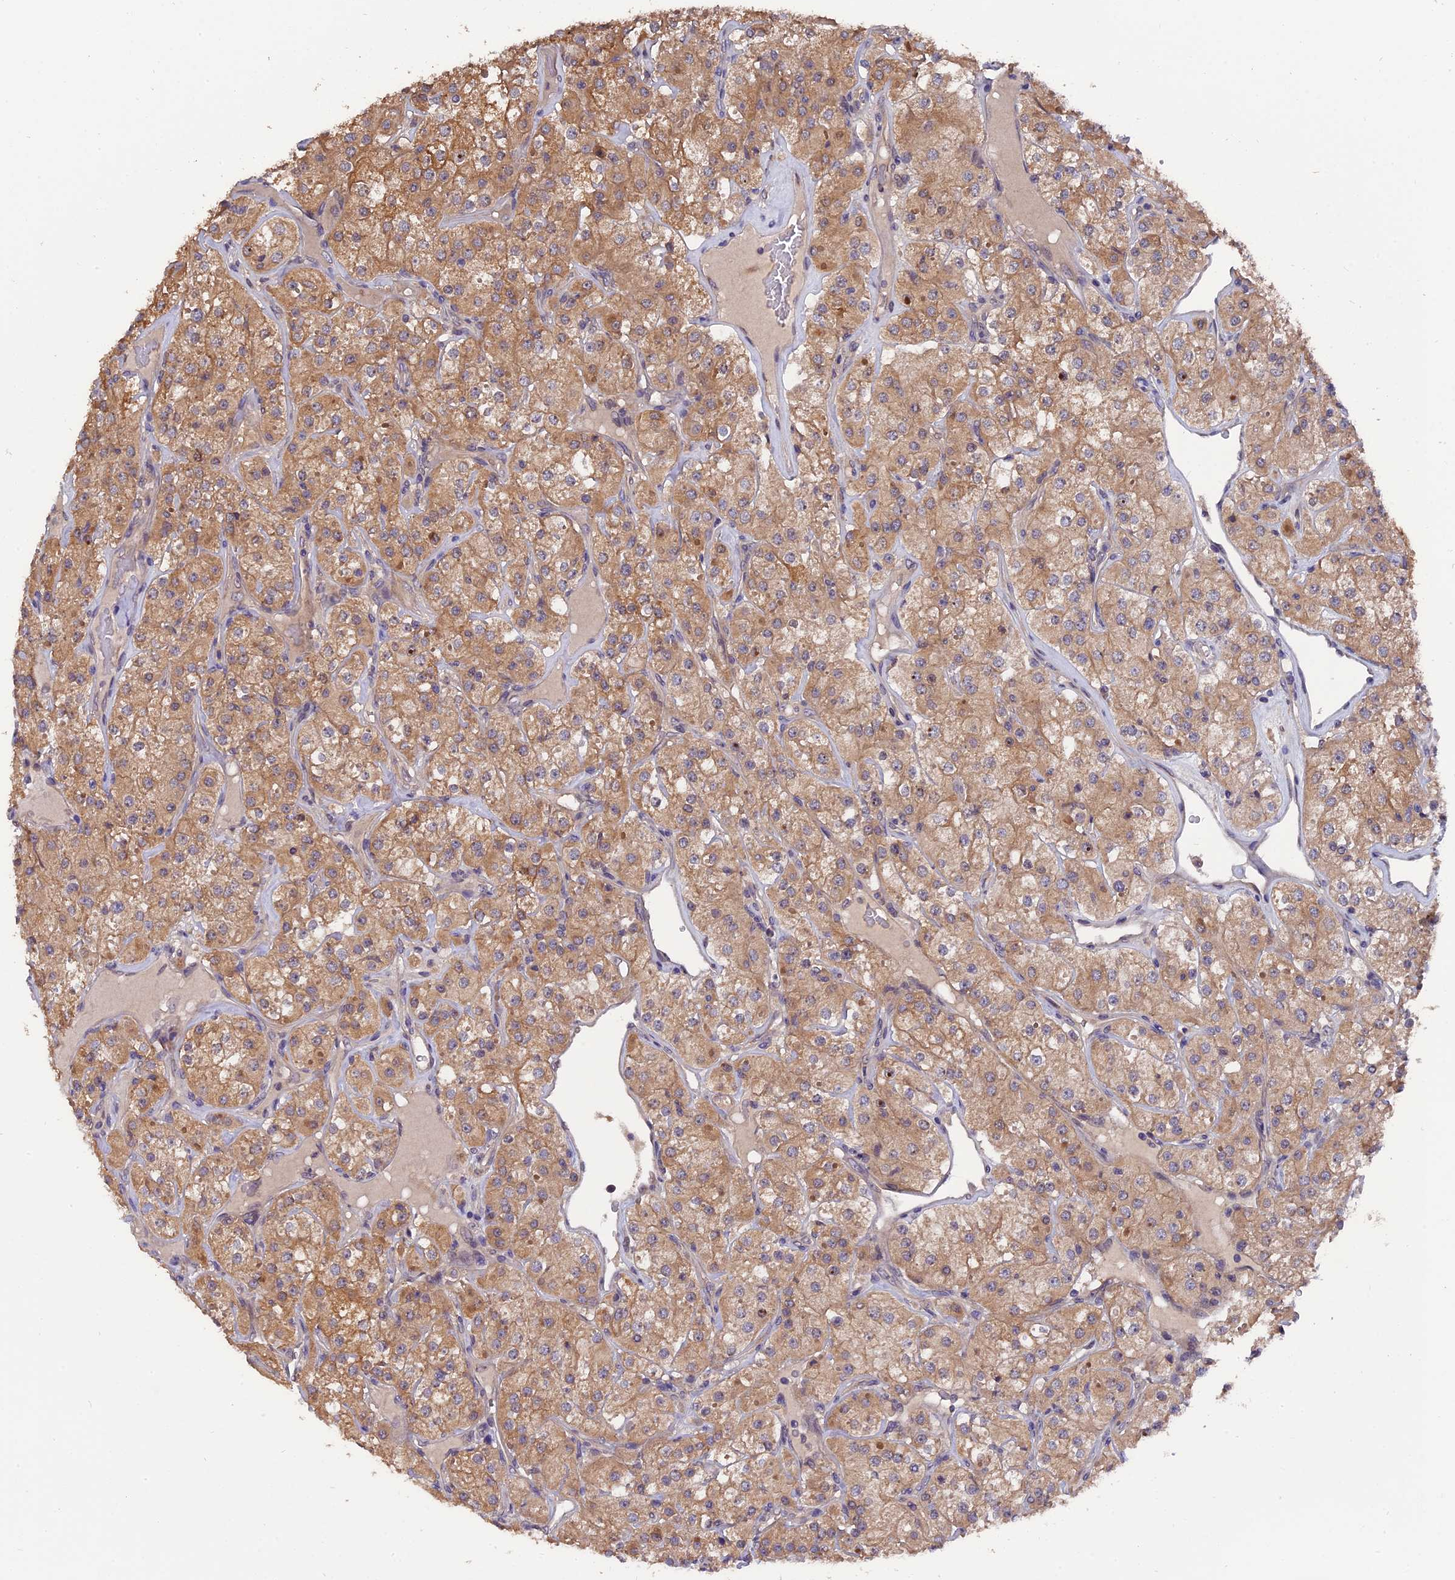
{"staining": {"intensity": "moderate", "quantity": ">75%", "location": "cytoplasmic/membranous"}, "tissue": "renal cancer", "cell_type": "Tumor cells", "image_type": "cancer", "snomed": [{"axis": "morphology", "description": "Adenocarcinoma, NOS"}, {"axis": "topography", "description": "Kidney"}], "caption": "This micrograph displays immunohistochemistry staining of human adenocarcinoma (renal), with medium moderate cytoplasmic/membranous expression in about >75% of tumor cells.", "gene": "ZCCHC2", "patient": {"sex": "male", "age": 77}}